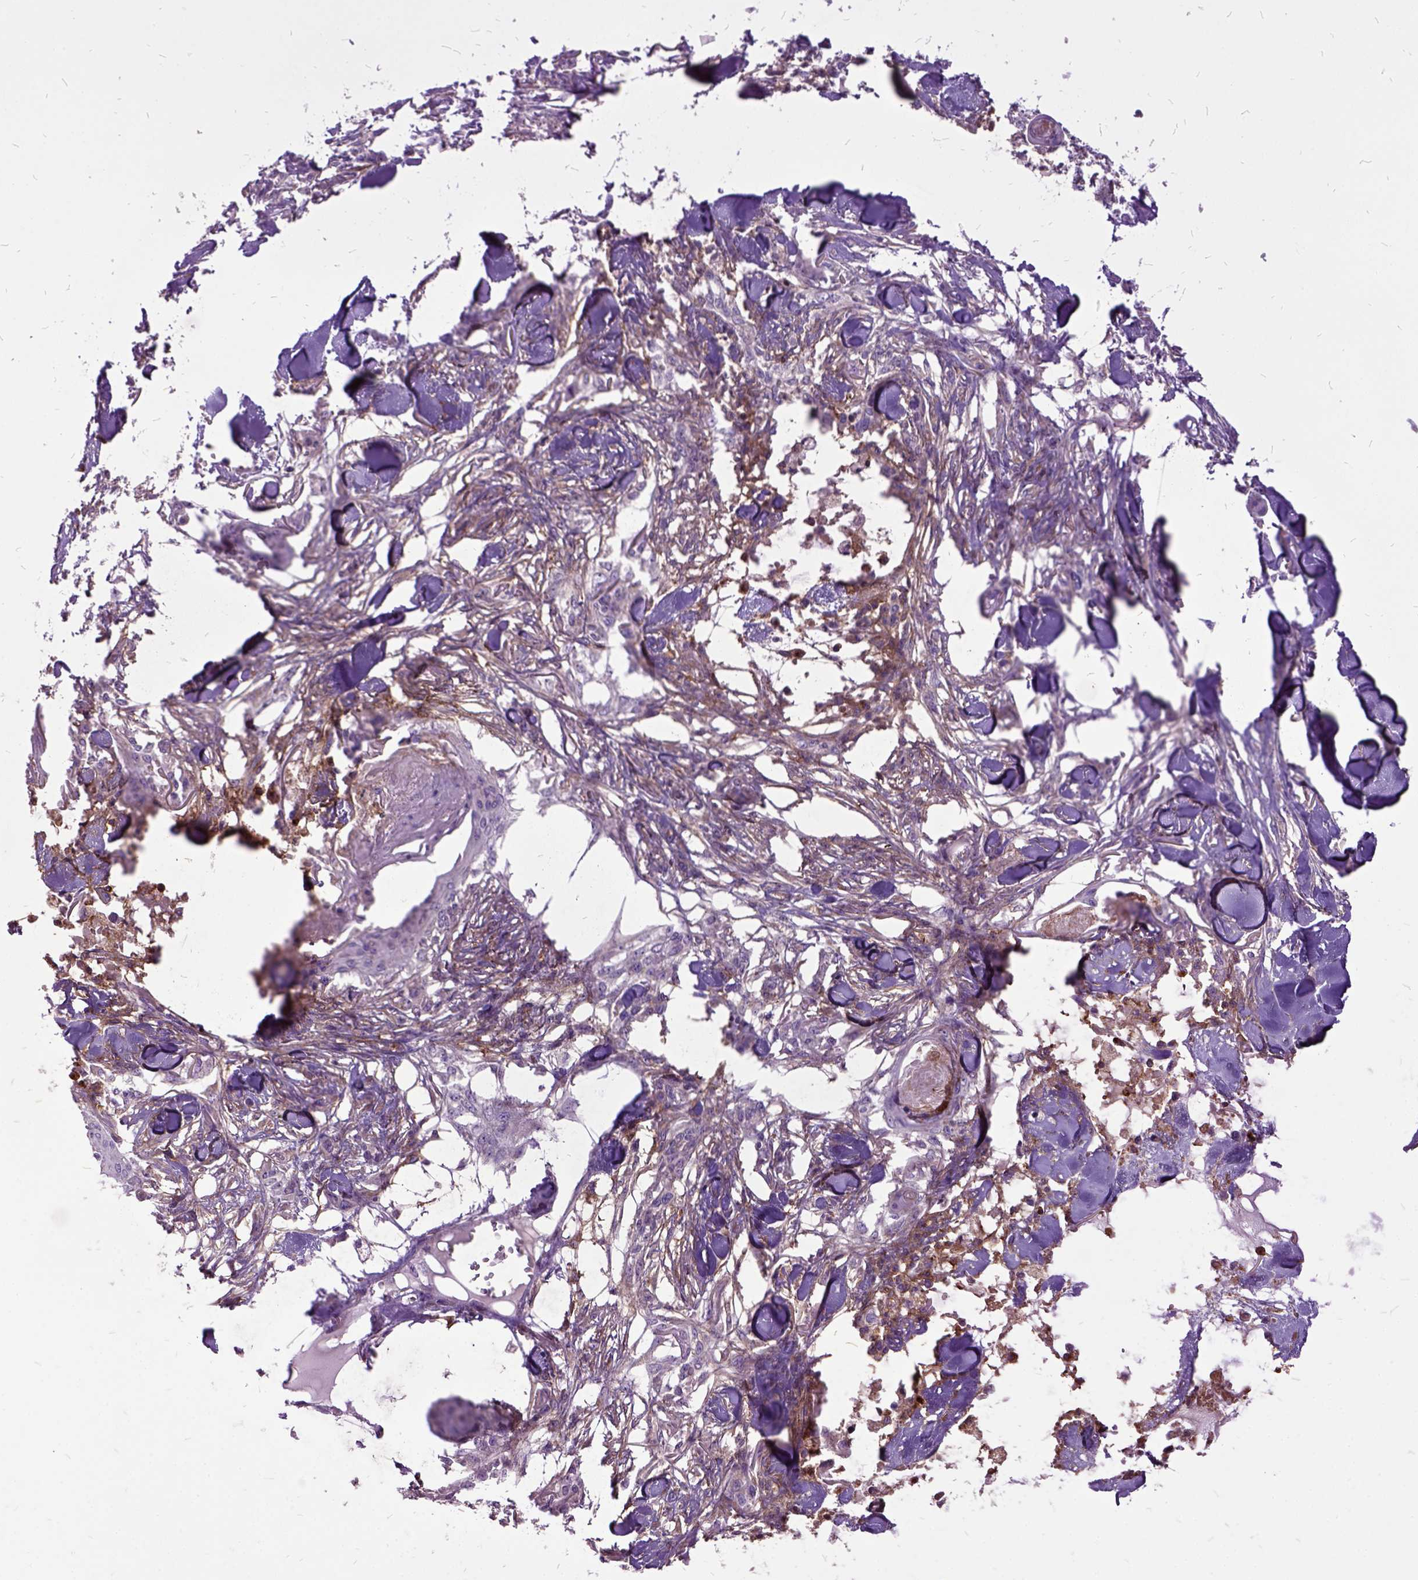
{"staining": {"intensity": "negative", "quantity": "none", "location": "none"}, "tissue": "skin cancer", "cell_type": "Tumor cells", "image_type": "cancer", "snomed": [{"axis": "morphology", "description": "Squamous cell carcinoma, NOS"}, {"axis": "topography", "description": "Skin"}], "caption": "Tumor cells show no significant staining in squamous cell carcinoma (skin).", "gene": "MME", "patient": {"sex": "female", "age": 59}}